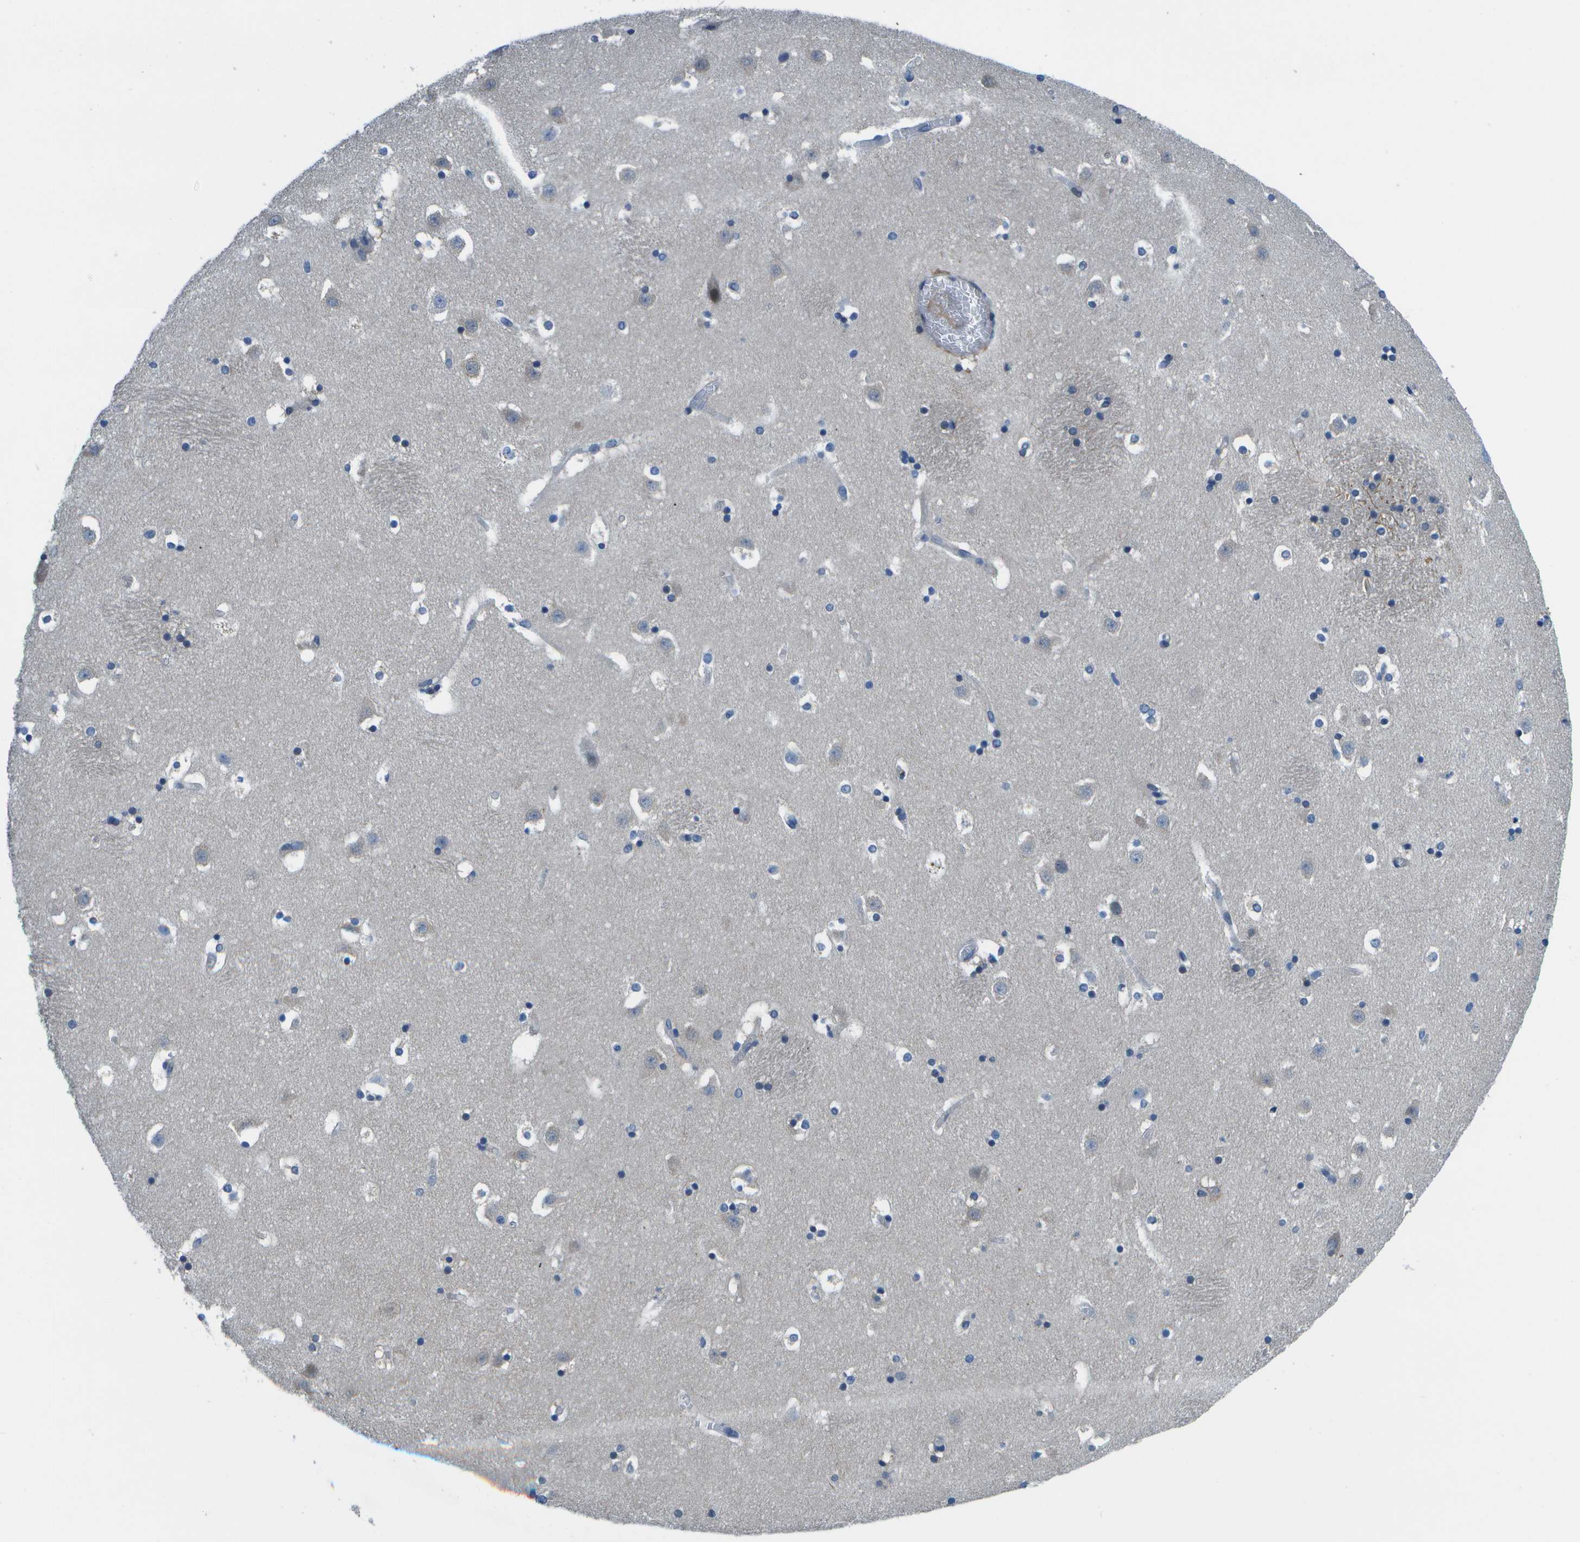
{"staining": {"intensity": "moderate", "quantity": "<25%", "location": "cytoplasmic/membranous"}, "tissue": "caudate", "cell_type": "Glial cells", "image_type": "normal", "snomed": [{"axis": "morphology", "description": "Normal tissue, NOS"}, {"axis": "topography", "description": "Lateral ventricle wall"}], "caption": "Brown immunohistochemical staining in unremarkable human caudate shows moderate cytoplasmic/membranous positivity in about <25% of glial cells.", "gene": "P3H1", "patient": {"sex": "male", "age": 45}}